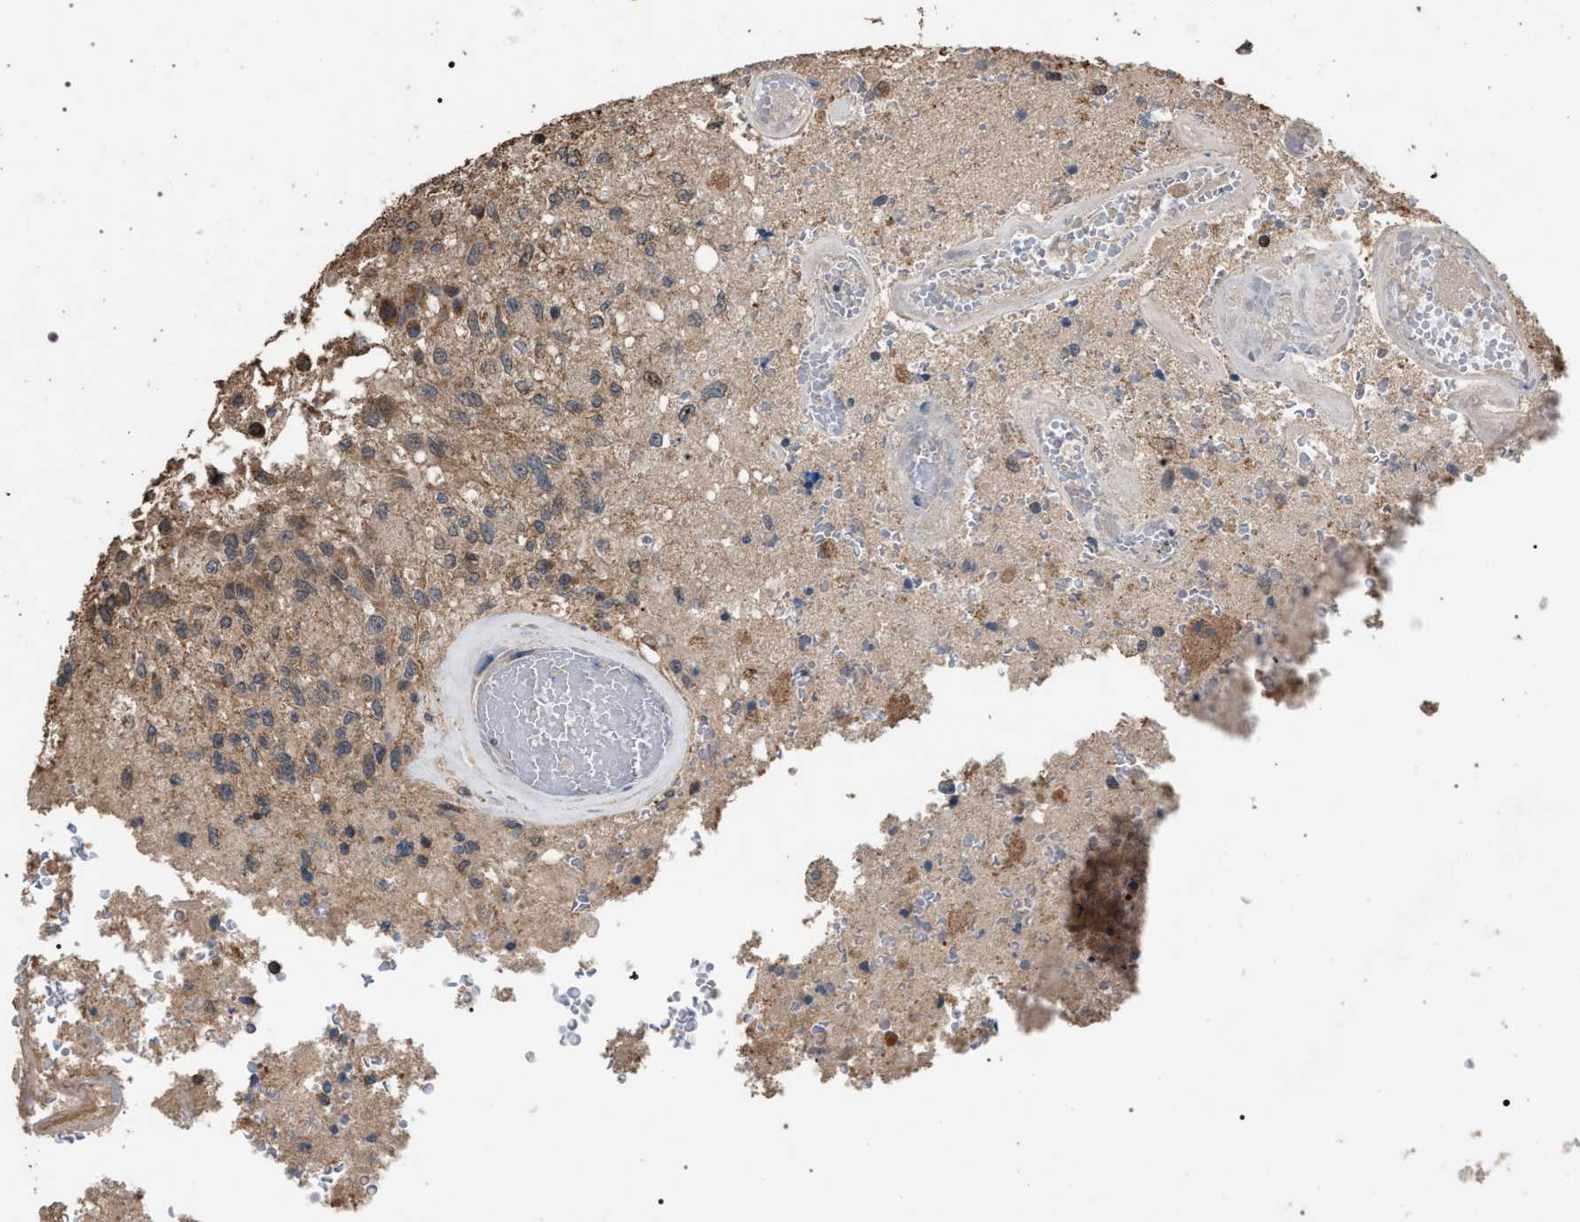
{"staining": {"intensity": "weak", "quantity": ">75%", "location": "cytoplasmic/membranous"}, "tissue": "glioma", "cell_type": "Tumor cells", "image_type": "cancer", "snomed": [{"axis": "morphology", "description": "Normal tissue, NOS"}, {"axis": "morphology", "description": "Glioma, malignant, High grade"}, {"axis": "topography", "description": "Cerebral cortex"}], "caption": "Immunohistochemical staining of human glioma shows weak cytoplasmic/membranous protein positivity in approximately >75% of tumor cells.", "gene": "NAA35", "patient": {"sex": "male", "age": 77}}